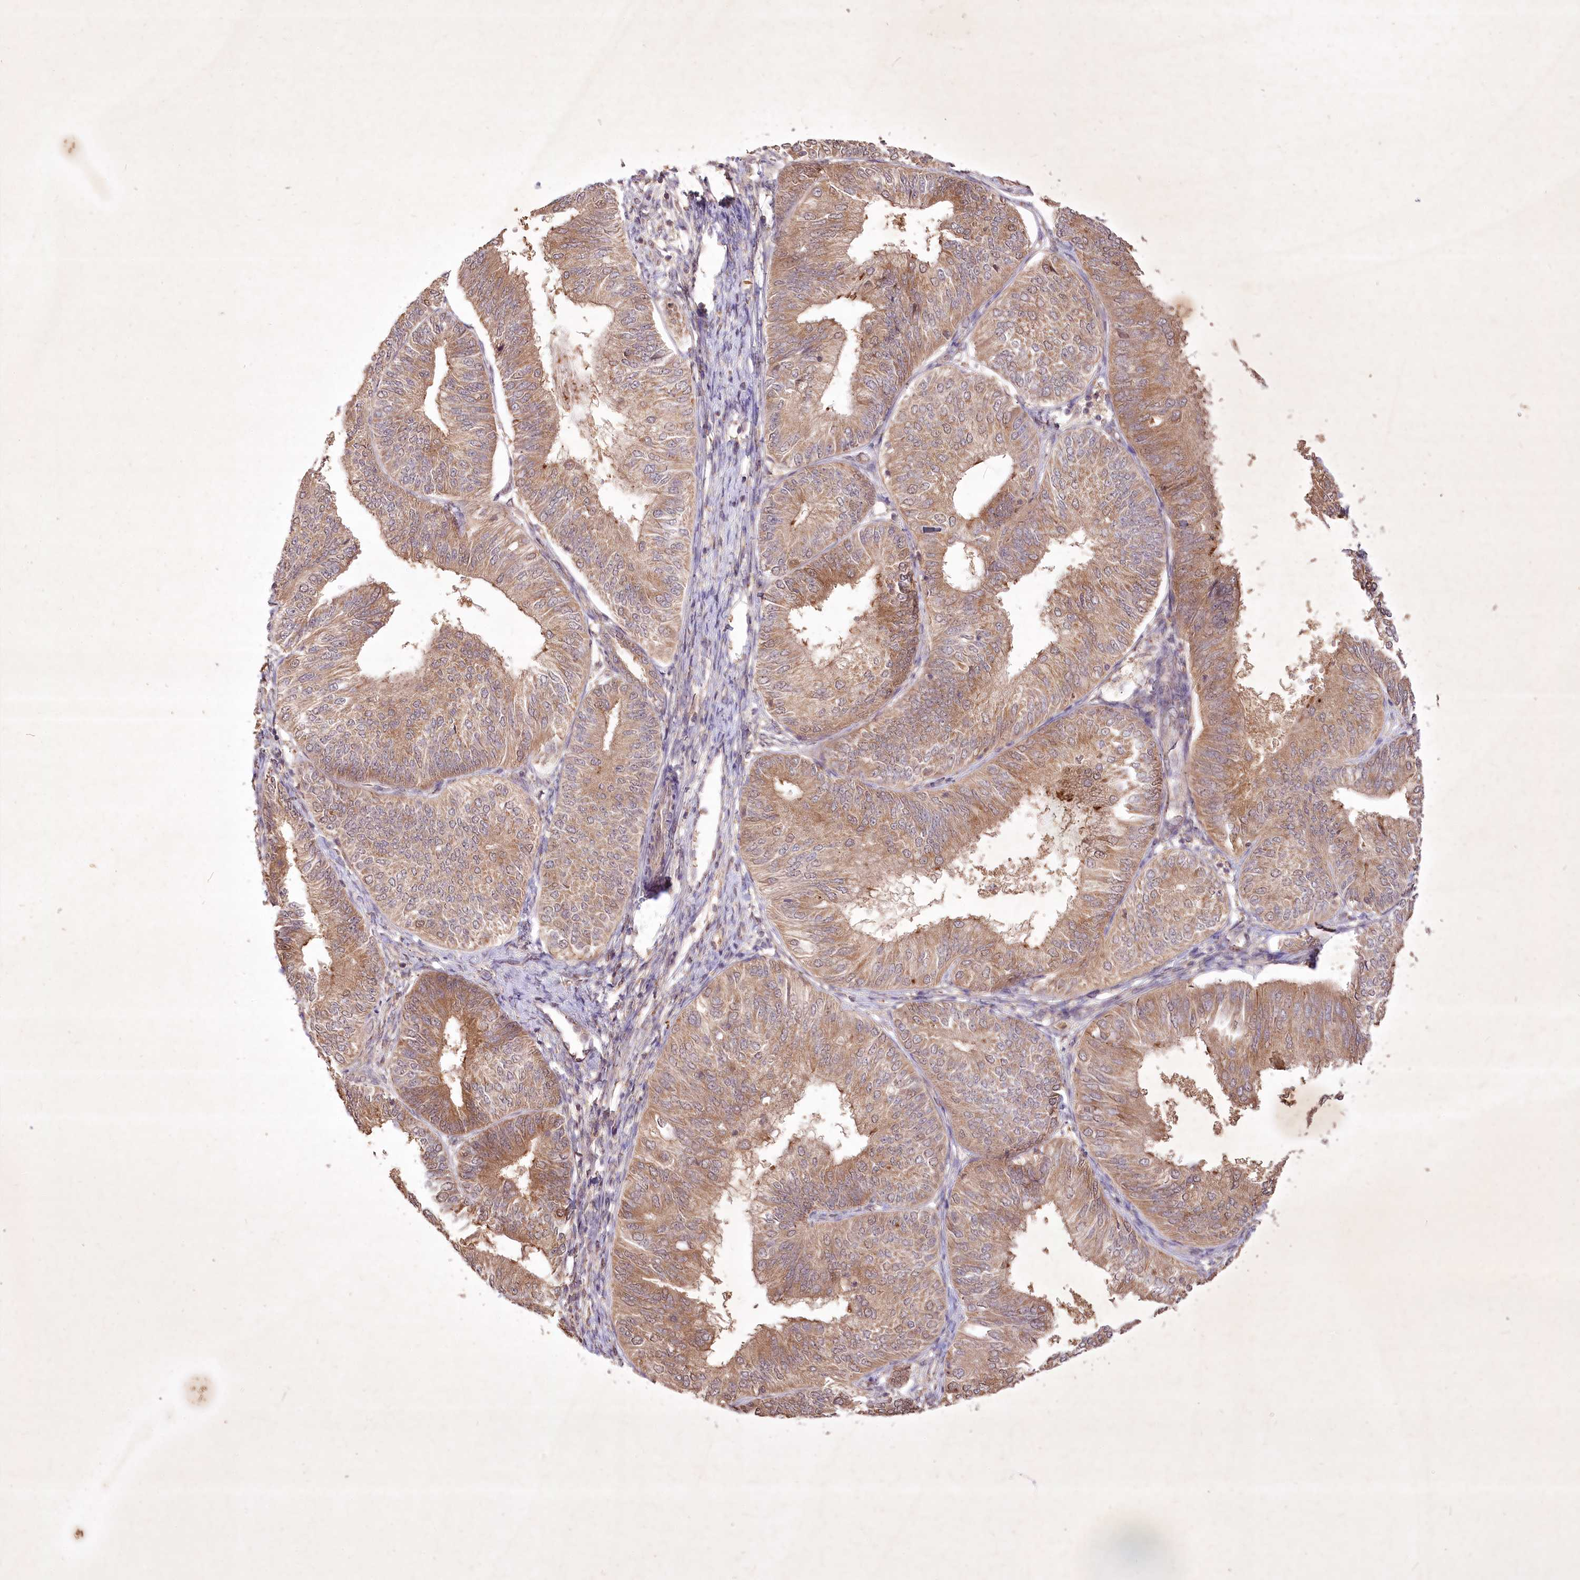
{"staining": {"intensity": "moderate", "quantity": ">75%", "location": "cytoplasmic/membranous"}, "tissue": "endometrial cancer", "cell_type": "Tumor cells", "image_type": "cancer", "snomed": [{"axis": "morphology", "description": "Adenocarcinoma, NOS"}, {"axis": "topography", "description": "Endometrium"}], "caption": "Human adenocarcinoma (endometrial) stained with a protein marker shows moderate staining in tumor cells.", "gene": "IRAK1BP1", "patient": {"sex": "female", "age": 58}}